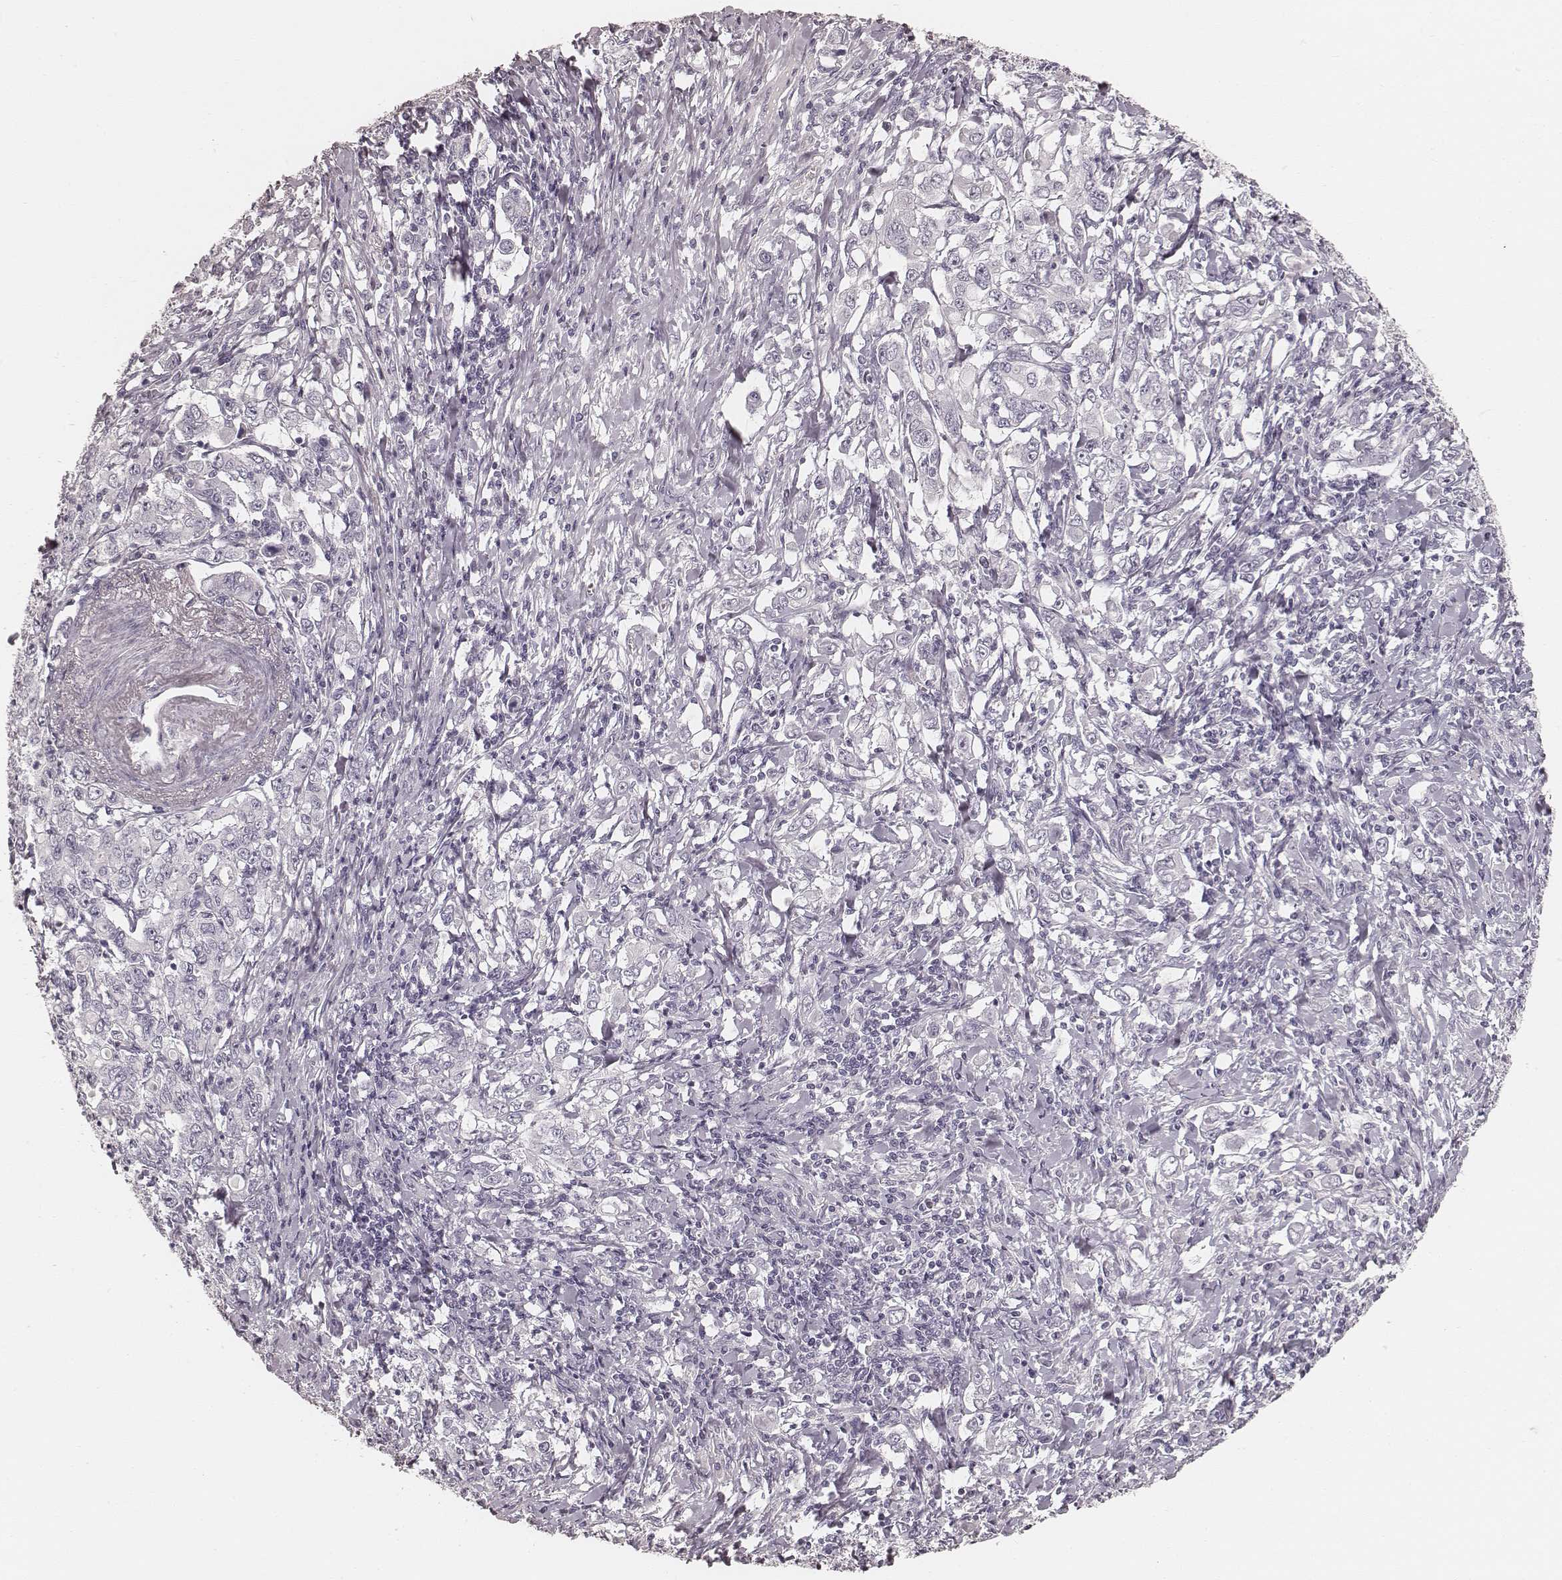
{"staining": {"intensity": "negative", "quantity": "none", "location": "none"}, "tissue": "stomach cancer", "cell_type": "Tumor cells", "image_type": "cancer", "snomed": [{"axis": "morphology", "description": "Adenocarcinoma, NOS"}, {"axis": "topography", "description": "Stomach, lower"}], "caption": "Stomach adenocarcinoma was stained to show a protein in brown. There is no significant positivity in tumor cells.", "gene": "KRT26", "patient": {"sex": "female", "age": 72}}